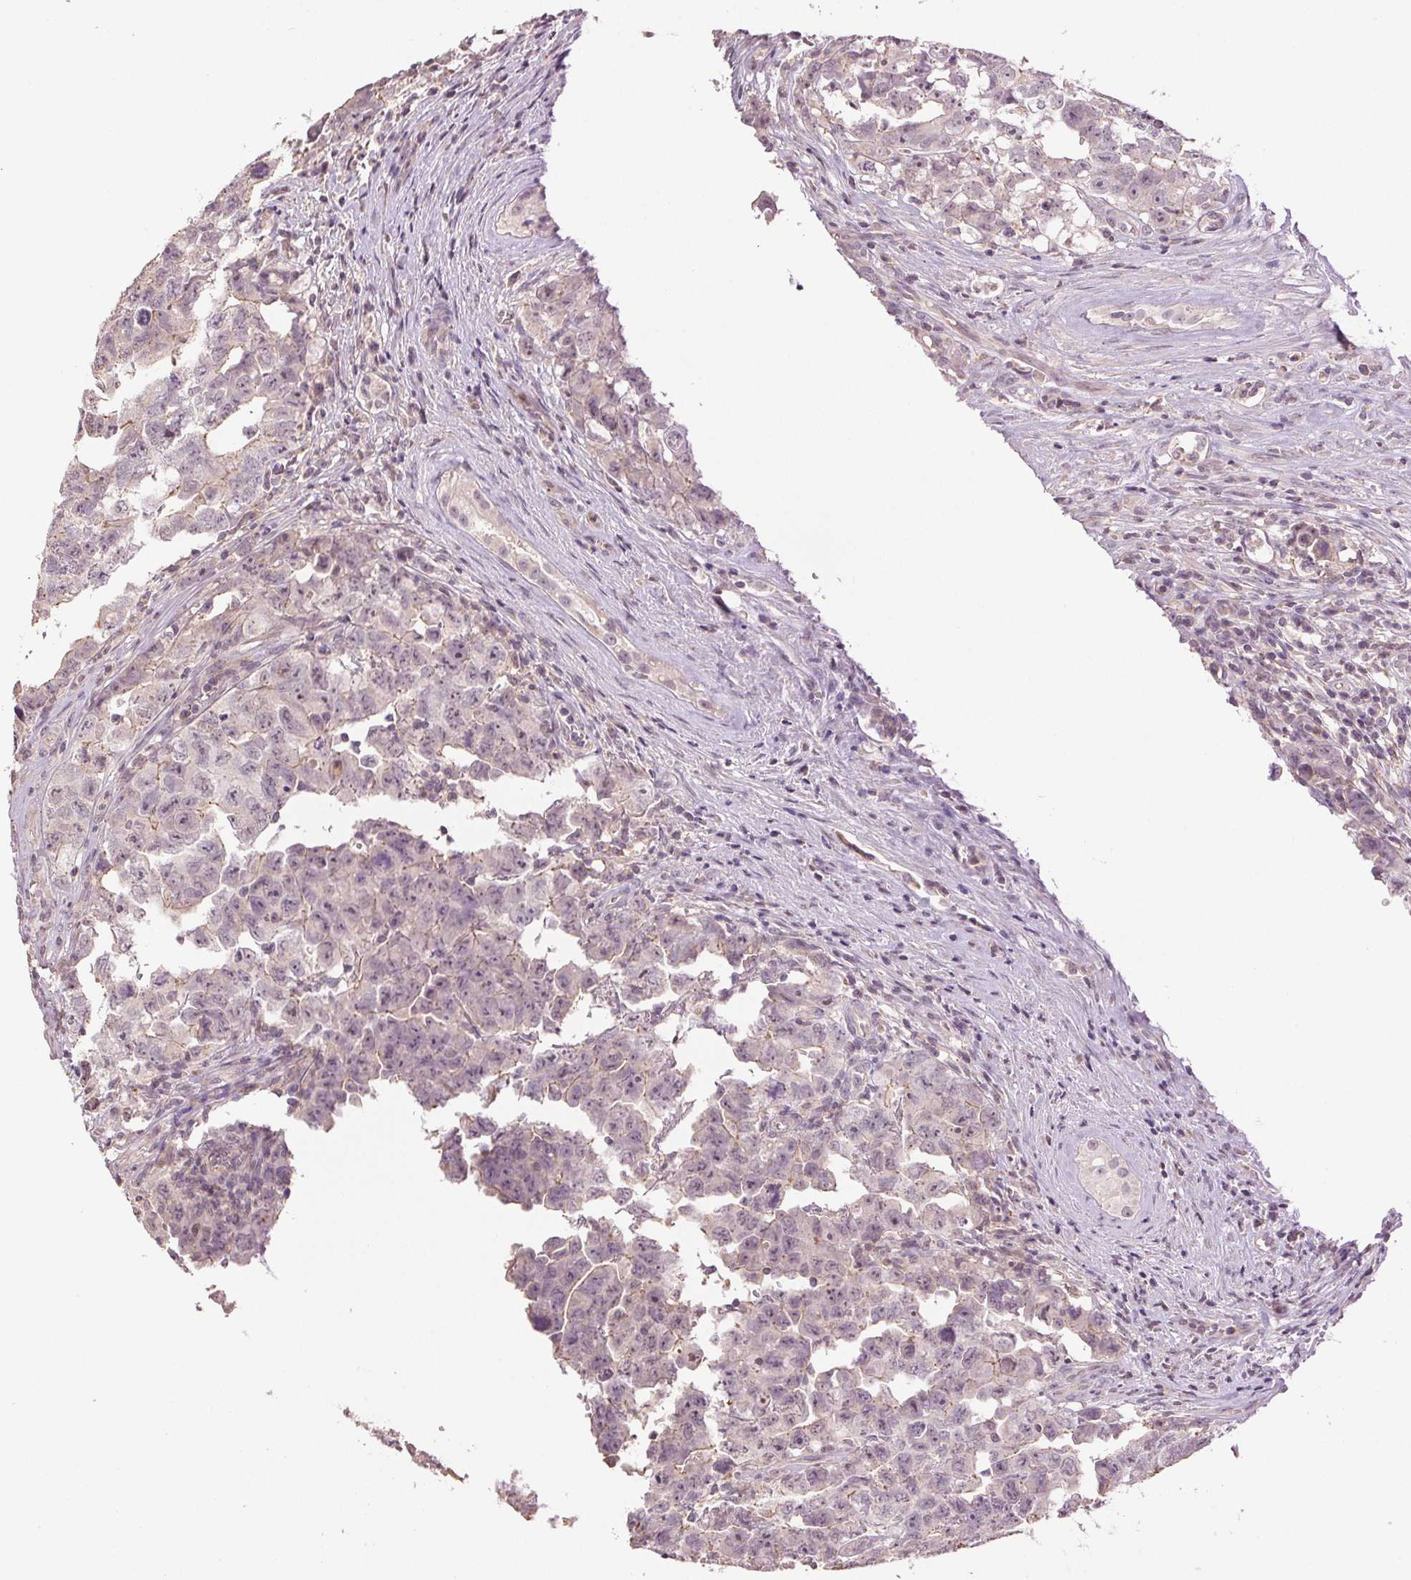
{"staining": {"intensity": "negative", "quantity": "none", "location": "none"}, "tissue": "testis cancer", "cell_type": "Tumor cells", "image_type": "cancer", "snomed": [{"axis": "morphology", "description": "Carcinoma, Embryonal, NOS"}, {"axis": "topography", "description": "Testis"}], "caption": "A photomicrograph of human testis cancer is negative for staining in tumor cells.", "gene": "TMEM253", "patient": {"sex": "male", "age": 22}}